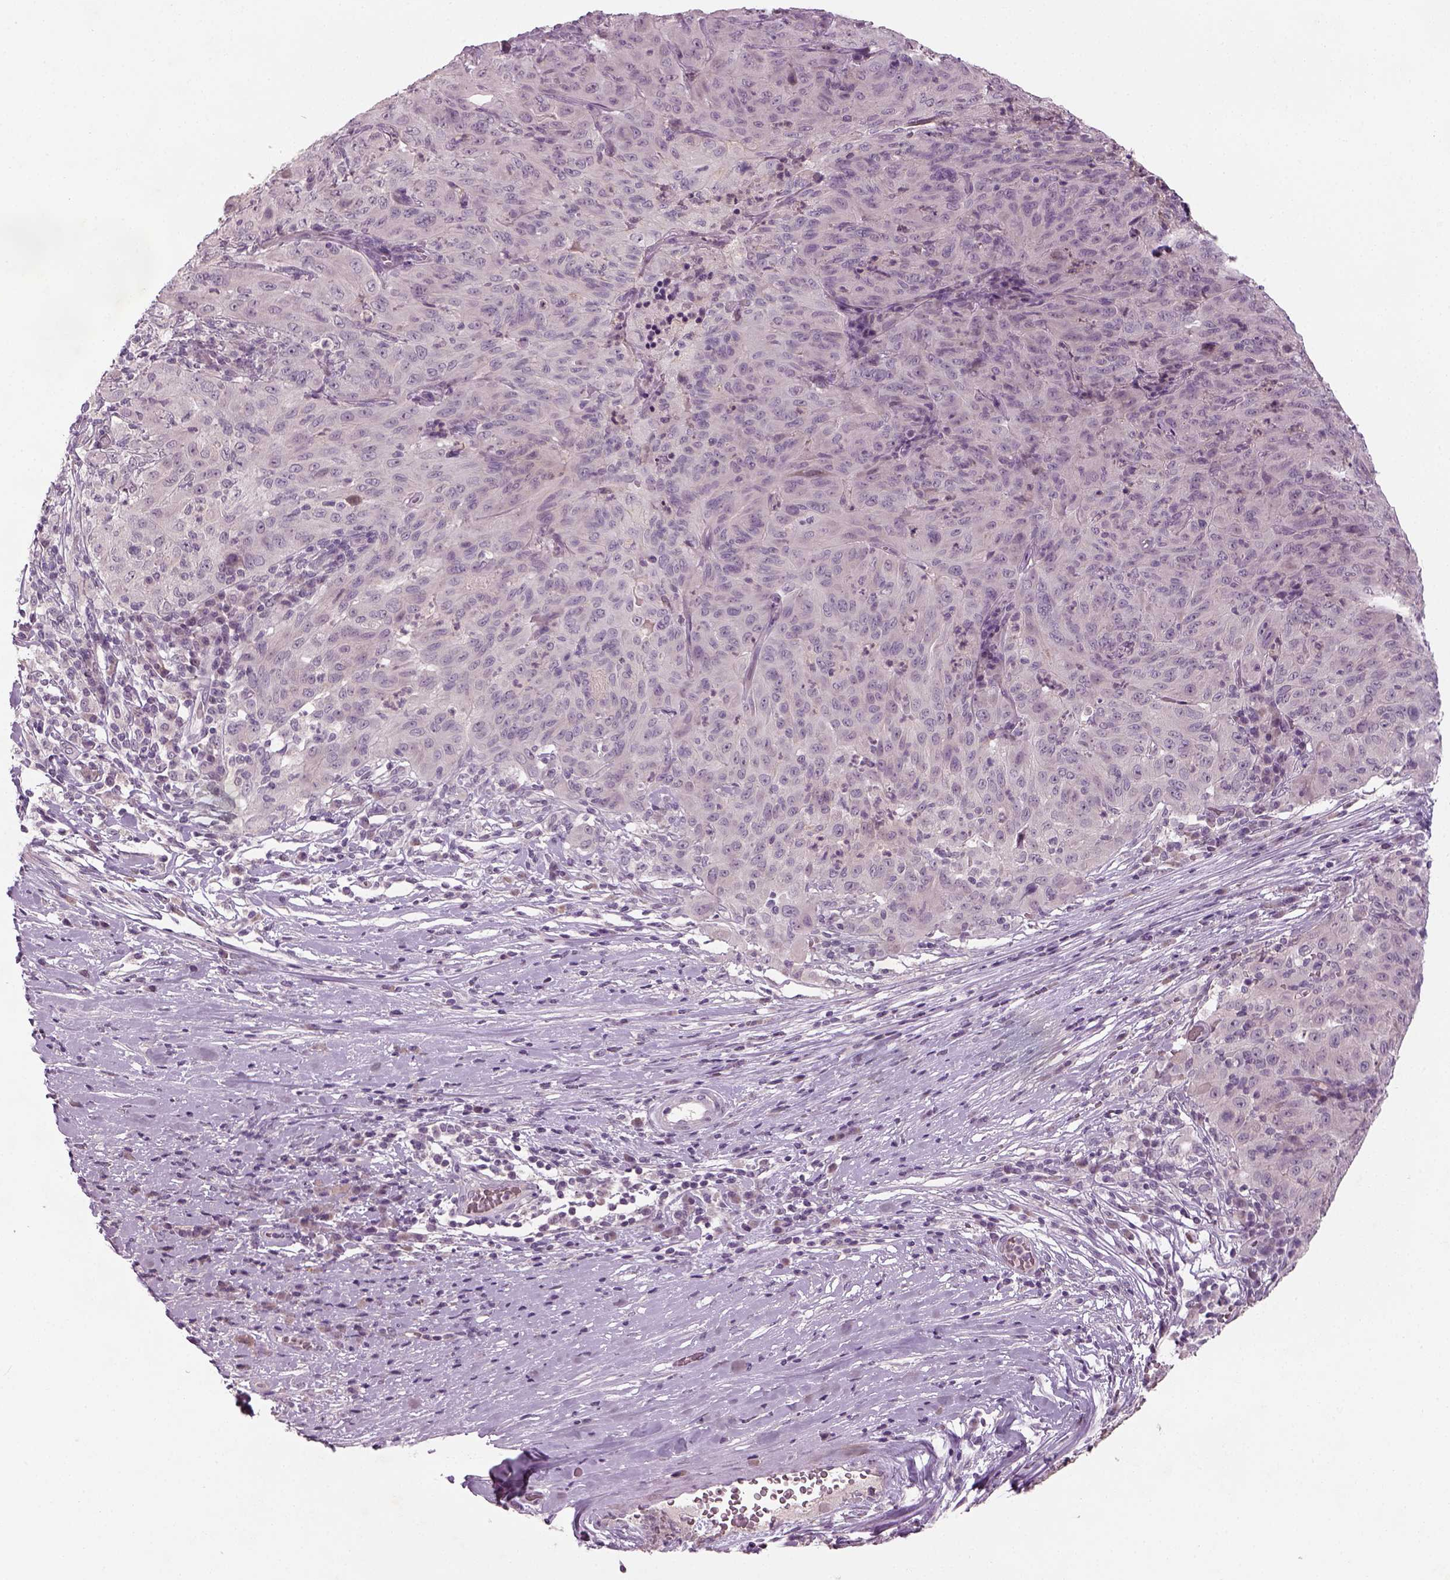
{"staining": {"intensity": "negative", "quantity": "none", "location": "none"}, "tissue": "pancreatic cancer", "cell_type": "Tumor cells", "image_type": "cancer", "snomed": [{"axis": "morphology", "description": "Adenocarcinoma, NOS"}, {"axis": "topography", "description": "Pancreas"}], "caption": "This is an immunohistochemistry photomicrograph of pancreatic cancer. There is no expression in tumor cells.", "gene": "GDNF", "patient": {"sex": "male", "age": 63}}